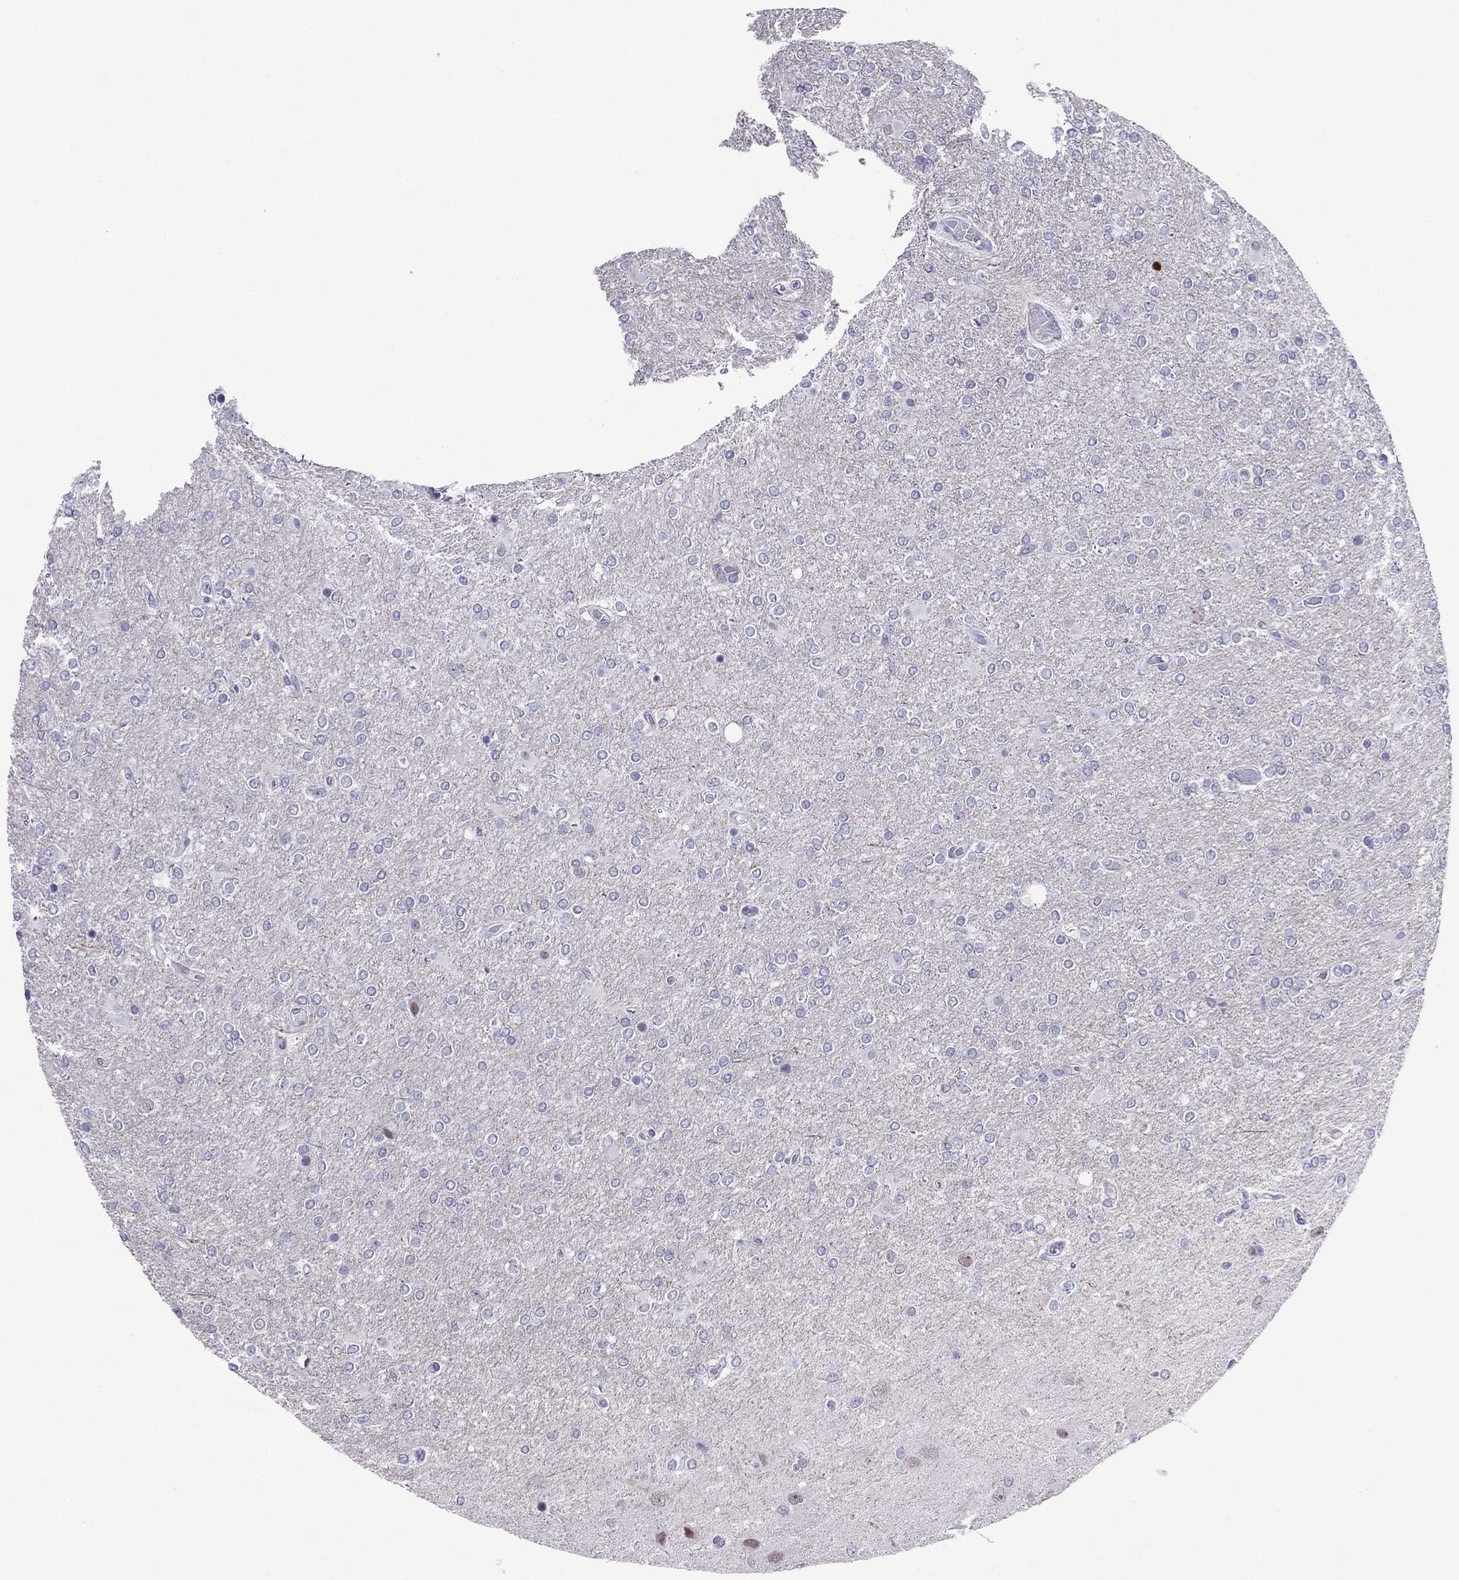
{"staining": {"intensity": "negative", "quantity": "none", "location": "none"}, "tissue": "glioma", "cell_type": "Tumor cells", "image_type": "cancer", "snomed": [{"axis": "morphology", "description": "Glioma, malignant, High grade"}, {"axis": "topography", "description": "Cerebral cortex"}], "caption": "There is no significant positivity in tumor cells of glioma.", "gene": "ZNF646", "patient": {"sex": "male", "age": 70}}